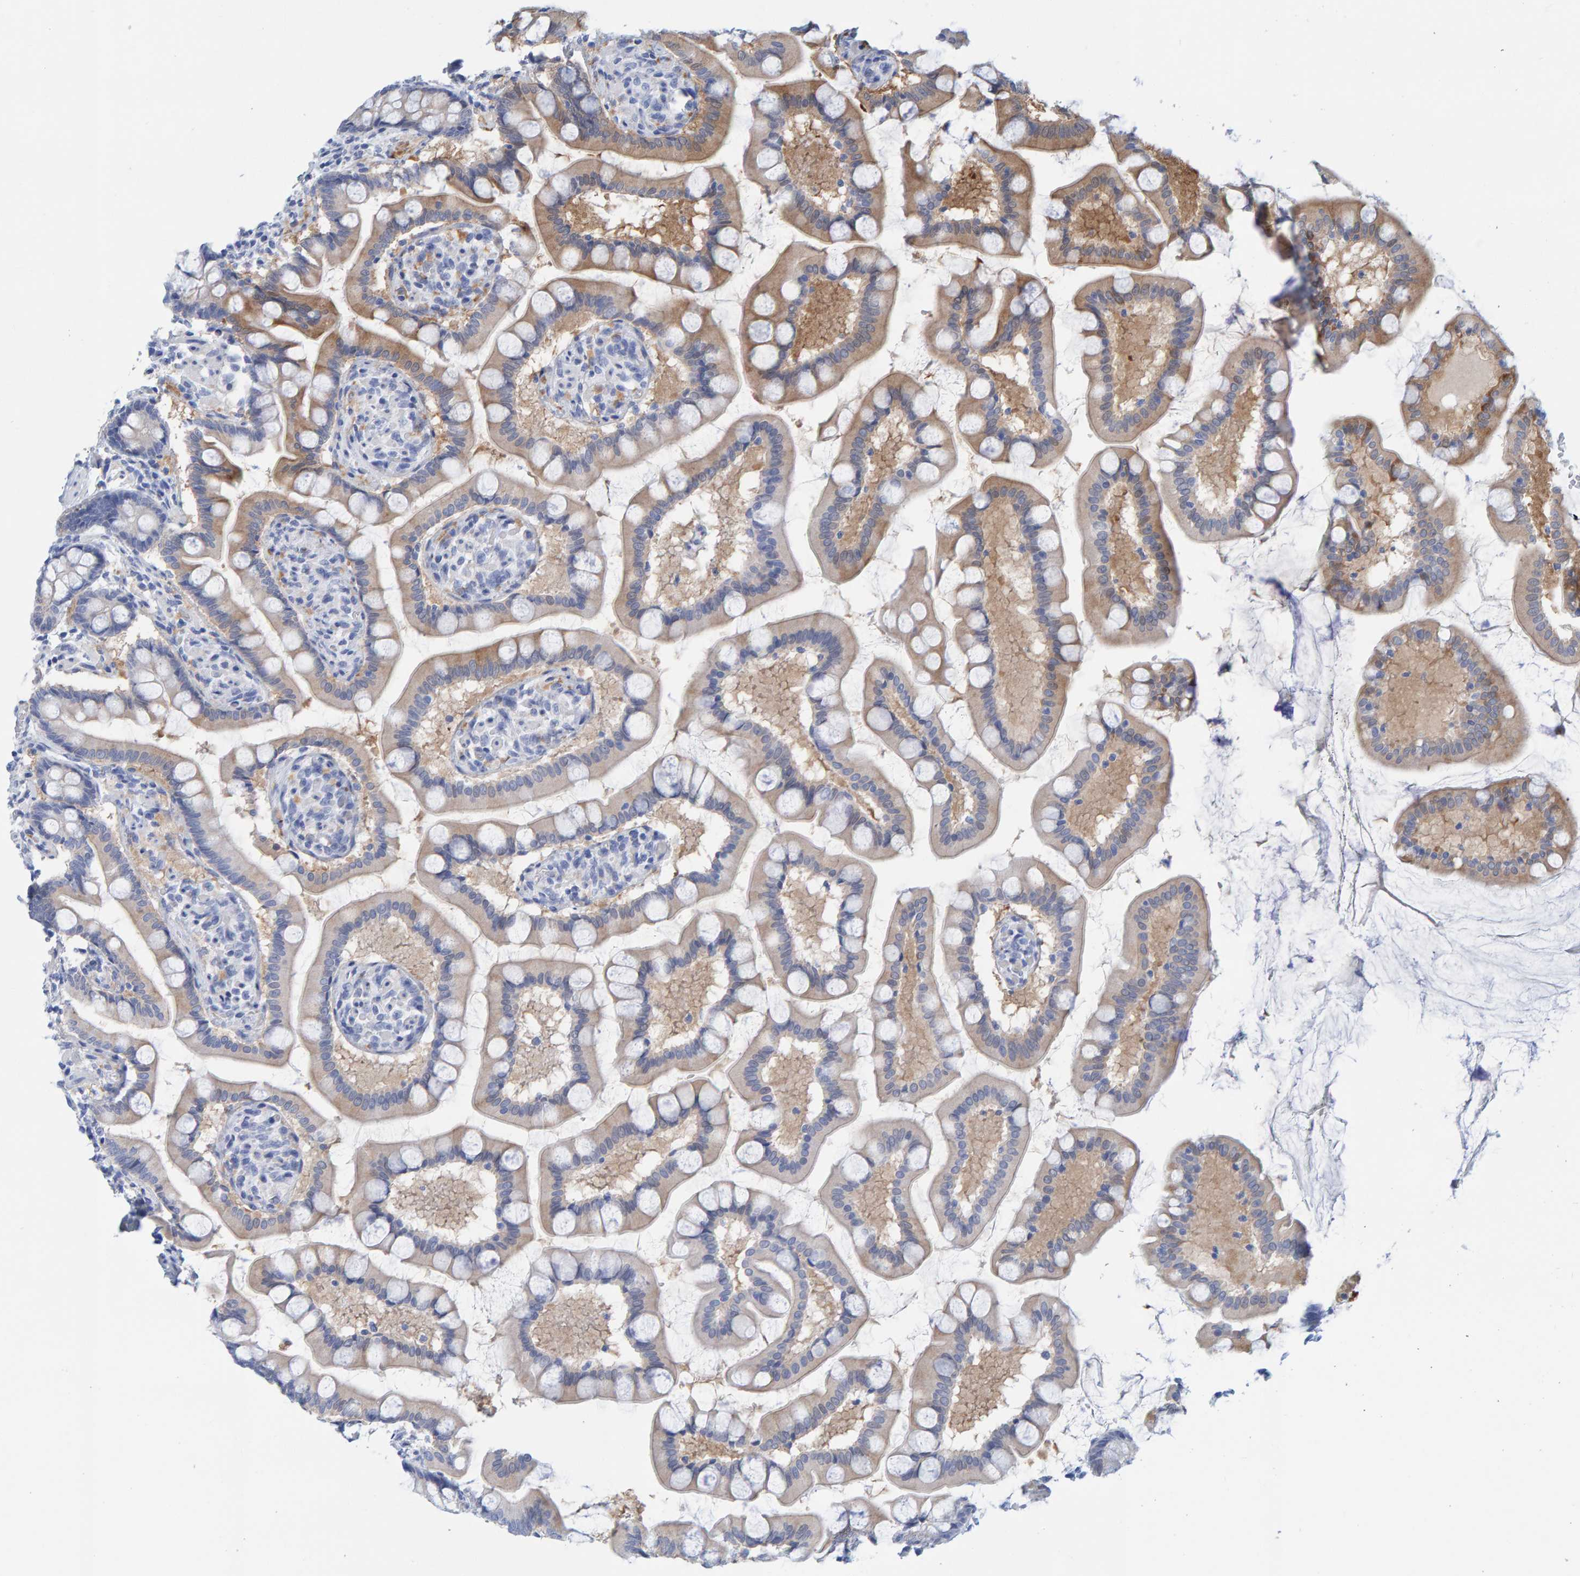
{"staining": {"intensity": "moderate", "quantity": ">75%", "location": "cytoplasmic/membranous"}, "tissue": "small intestine", "cell_type": "Glandular cells", "image_type": "normal", "snomed": [{"axis": "morphology", "description": "Normal tissue, NOS"}, {"axis": "topography", "description": "Small intestine"}], "caption": "The immunohistochemical stain highlights moderate cytoplasmic/membranous expression in glandular cells of normal small intestine.", "gene": "KLHL11", "patient": {"sex": "male", "age": 41}}